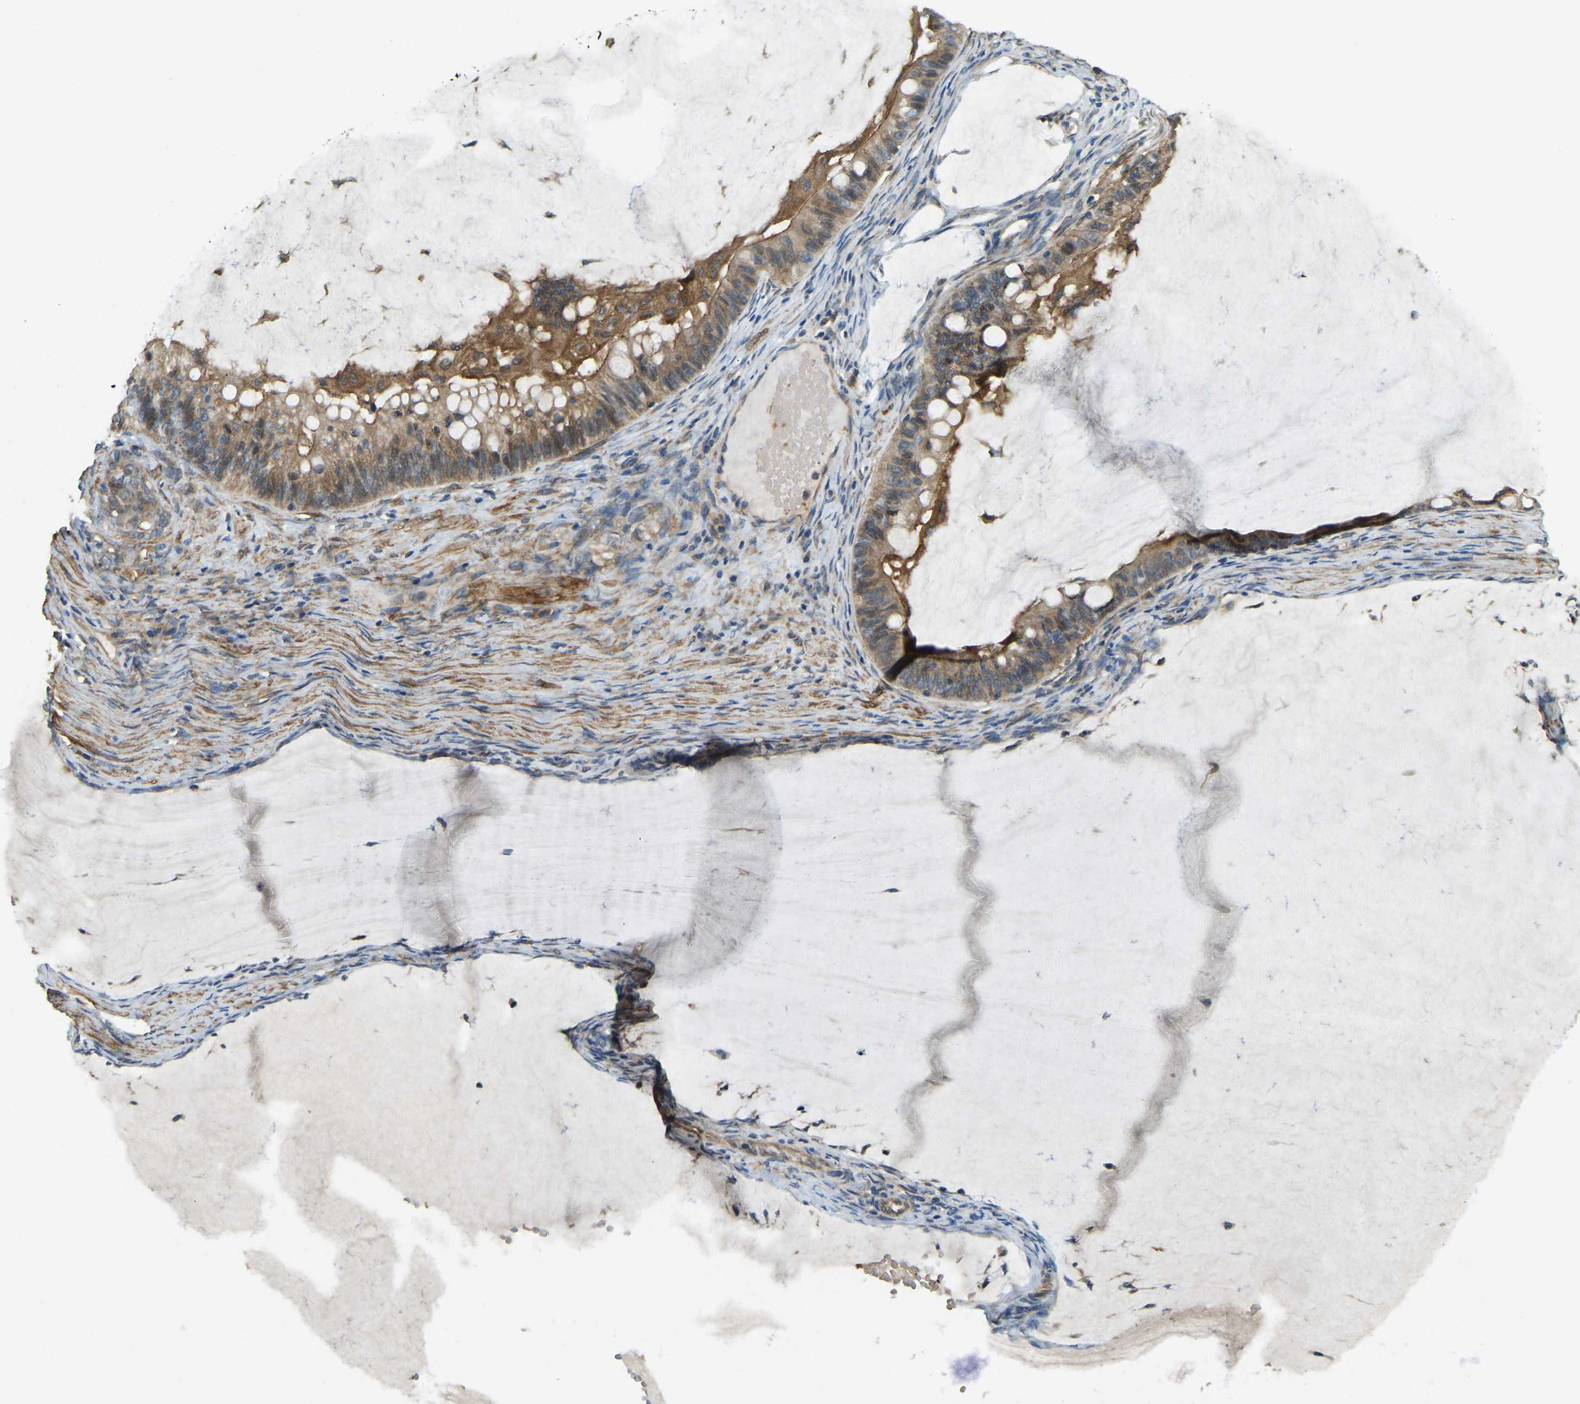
{"staining": {"intensity": "moderate", "quantity": ">75%", "location": "cytoplasmic/membranous"}, "tissue": "ovarian cancer", "cell_type": "Tumor cells", "image_type": "cancer", "snomed": [{"axis": "morphology", "description": "Cystadenocarcinoma, mucinous, NOS"}, {"axis": "topography", "description": "Ovary"}], "caption": "Immunohistochemistry (IHC) of human mucinous cystadenocarcinoma (ovarian) shows medium levels of moderate cytoplasmic/membranous positivity in approximately >75% of tumor cells. The staining is performed using DAB (3,3'-diaminobenzidine) brown chromogen to label protein expression. The nuclei are counter-stained blue using hematoxylin.", "gene": "ERGIC1", "patient": {"sex": "female", "age": 61}}